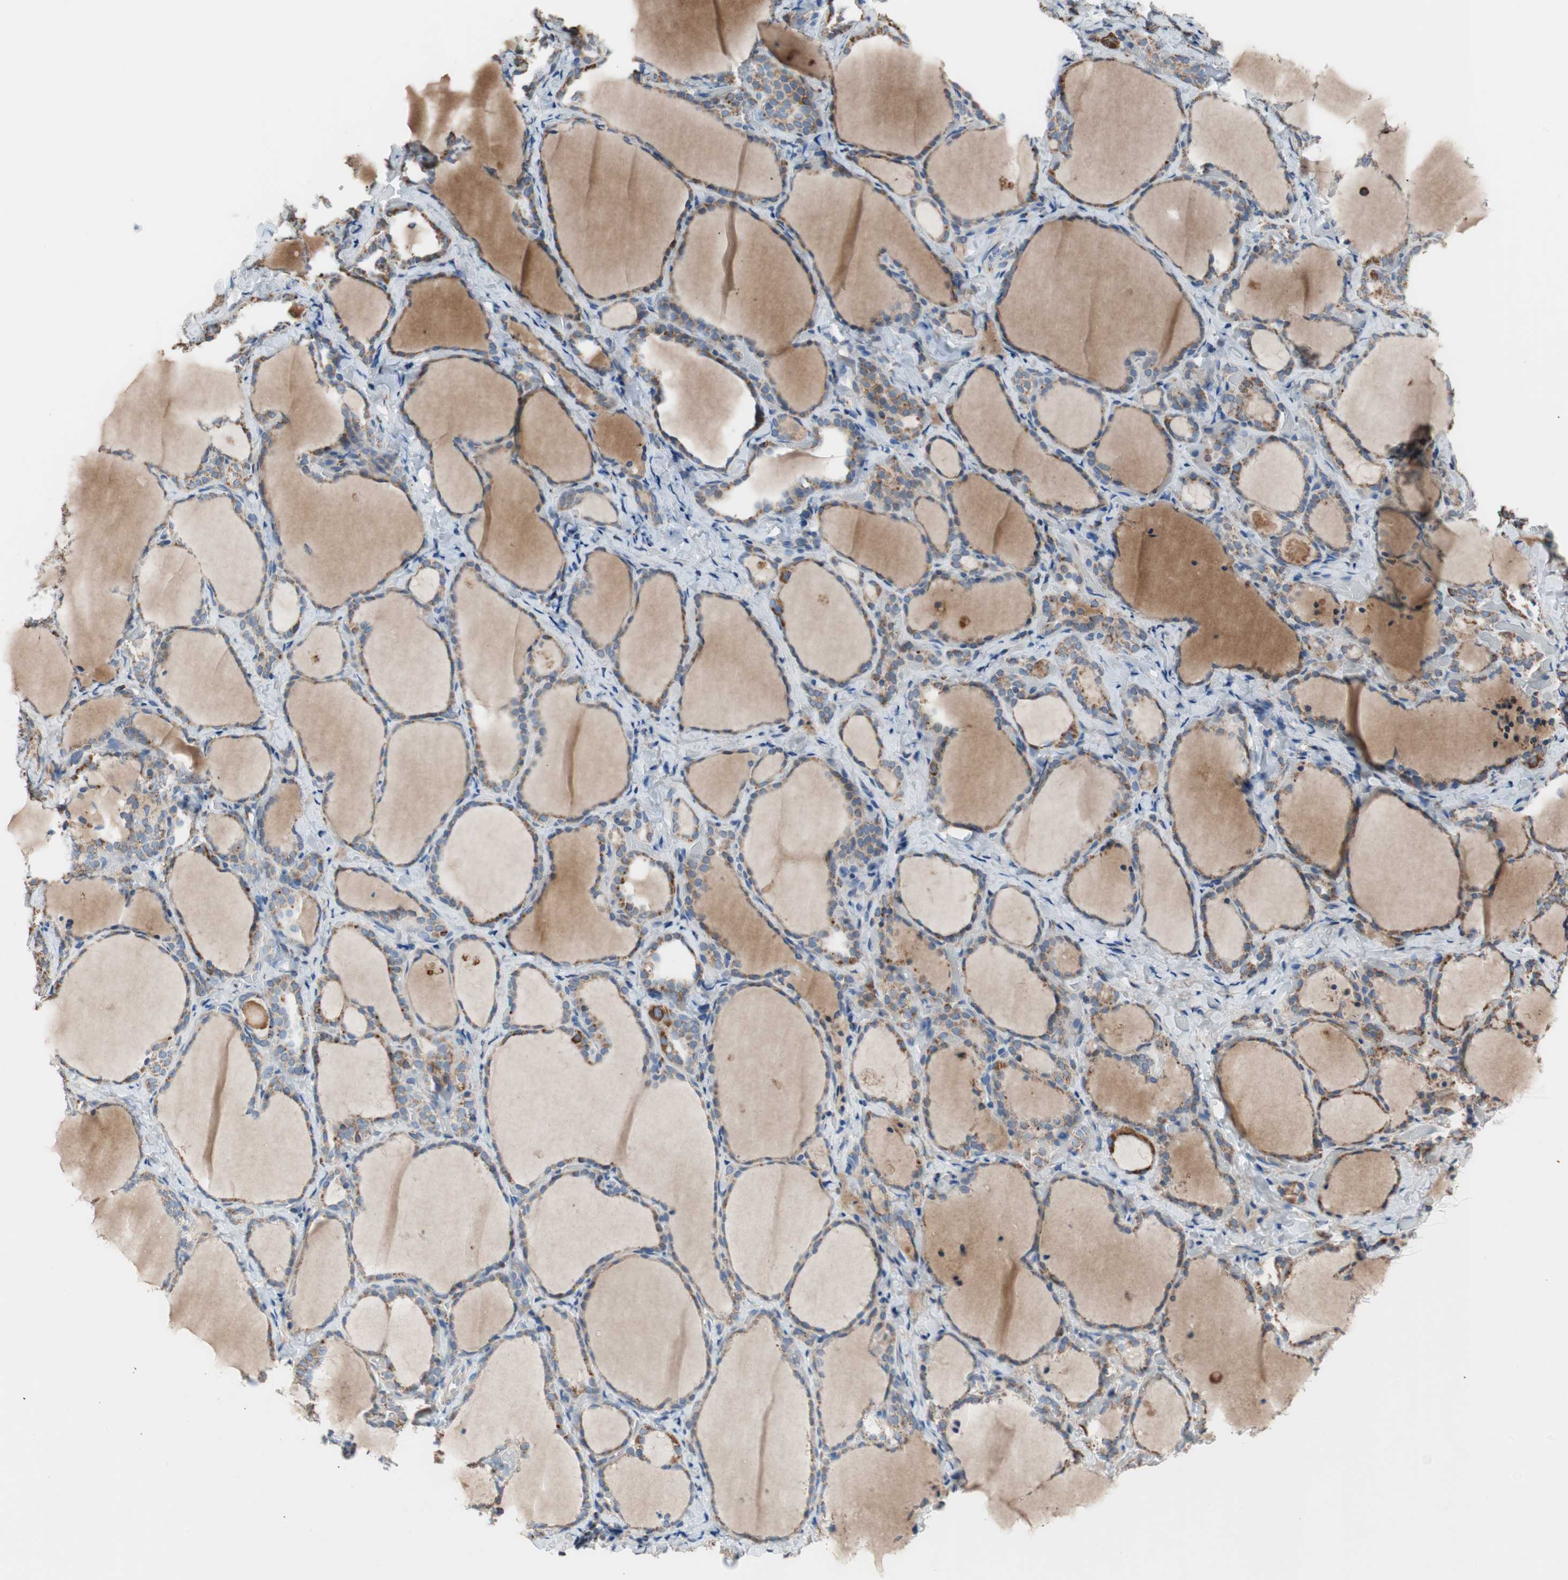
{"staining": {"intensity": "moderate", "quantity": ">75%", "location": "cytoplasmic/membranous"}, "tissue": "thyroid gland", "cell_type": "Glandular cells", "image_type": "normal", "snomed": [{"axis": "morphology", "description": "Normal tissue, NOS"}, {"axis": "morphology", "description": "Papillary adenocarcinoma, NOS"}, {"axis": "topography", "description": "Thyroid gland"}], "caption": "The photomicrograph shows immunohistochemical staining of normal thyroid gland. There is moderate cytoplasmic/membranous staining is appreciated in approximately >75% of glandular cells. (DAB (3,3'-diaminobenzidine) IHC, brown staining for protein, blue staining for nuclei).", "gene": "PCSK4", "patient": {"sex": "female", "age": 30}}